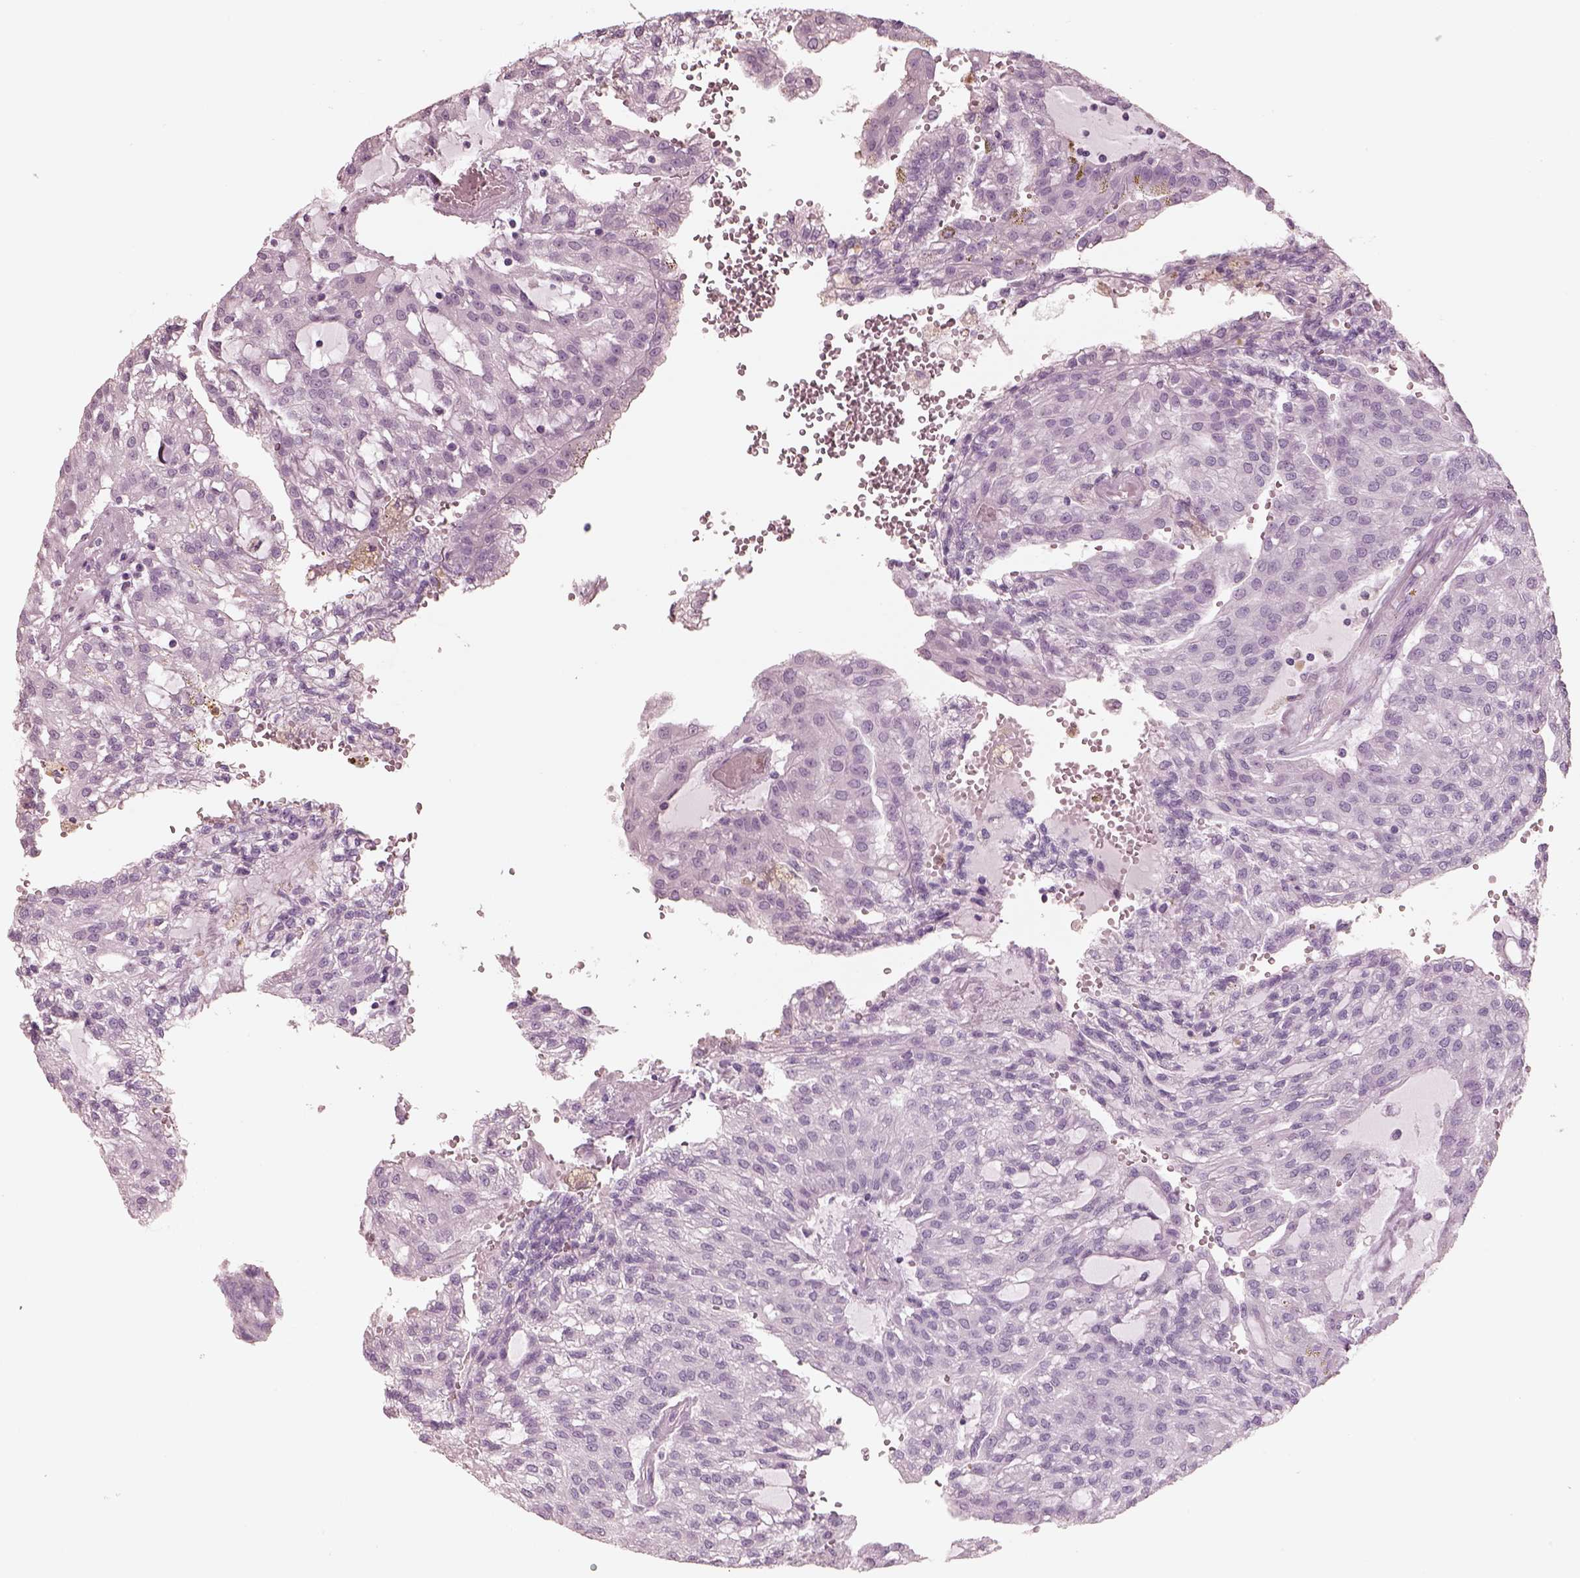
{"staining": {"intensity": "negative", "quantity": "none", "location": "none"}, "tissue": "renal cancer", "cell_type": "Tumor cells", "image_type": "cancer", "snomed": [{"axis": "morphology", "description": "Adenocarcinoma, NOS"}, {"axis": "topography", "description": "Kidney"}], "caption": "Human adenocarcinoma (renal) stained for a protein using IHC displays no positivity in tumor cells.", "gene": "ELANE", "patient": {"sex": "male", "age": 63}}